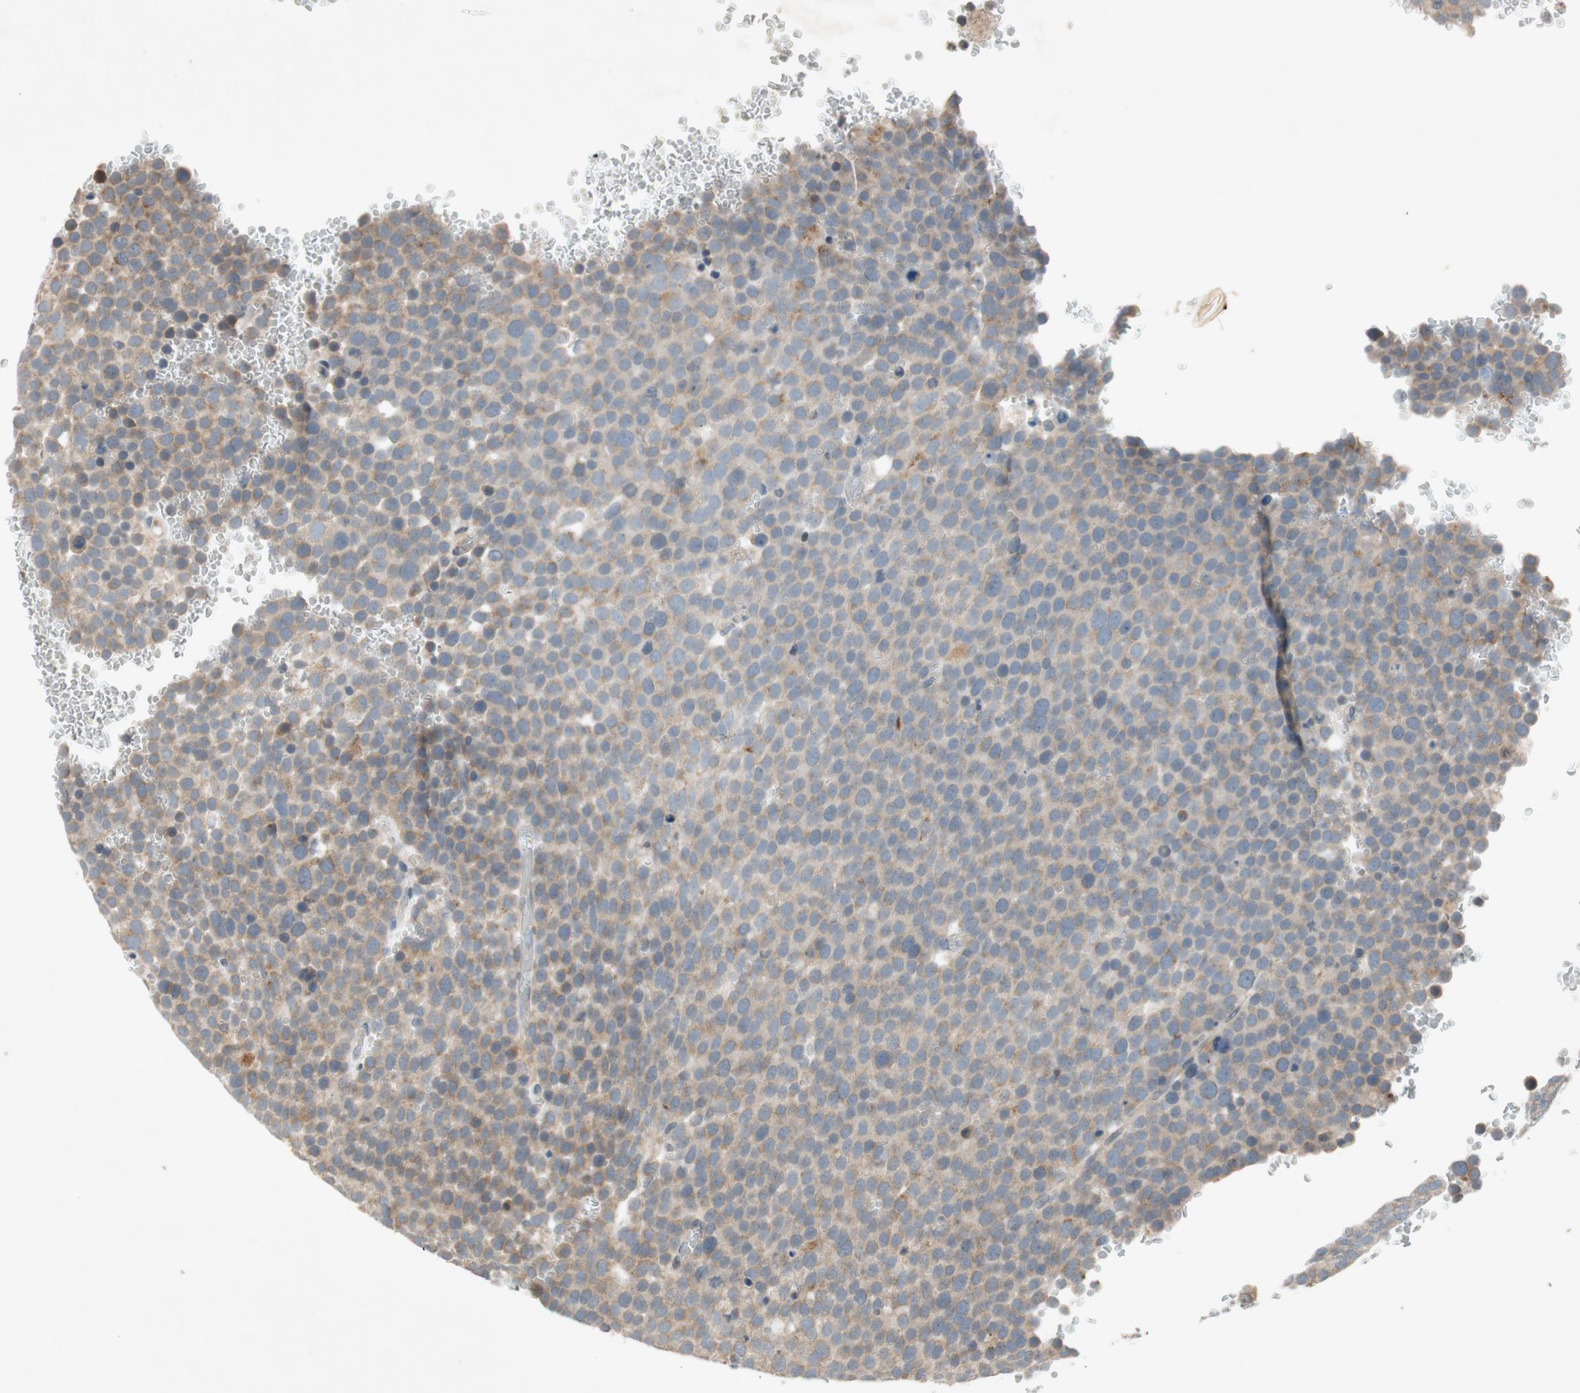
{"staining": {"intensity": "moderate", "quantity": ">75%", "location": "cytoplasmic/membranous"}, "tissue": "testis cancer", "cell_type": "Tumor cells", "image_type": "cancer", "snomed": [{"axis": "morphology", "description": "Seminoma, NOS"}, {"axis": "topography", "description": "Testis"}], "caption": "DAB immunohistochemical staining of seminoma (testis) reveals moderate cytoplasmic/membranous protein staining in about >75% of tumor cells.", "gene": "ATP2C1", "patient": {"sex": "male", "age": 71}}